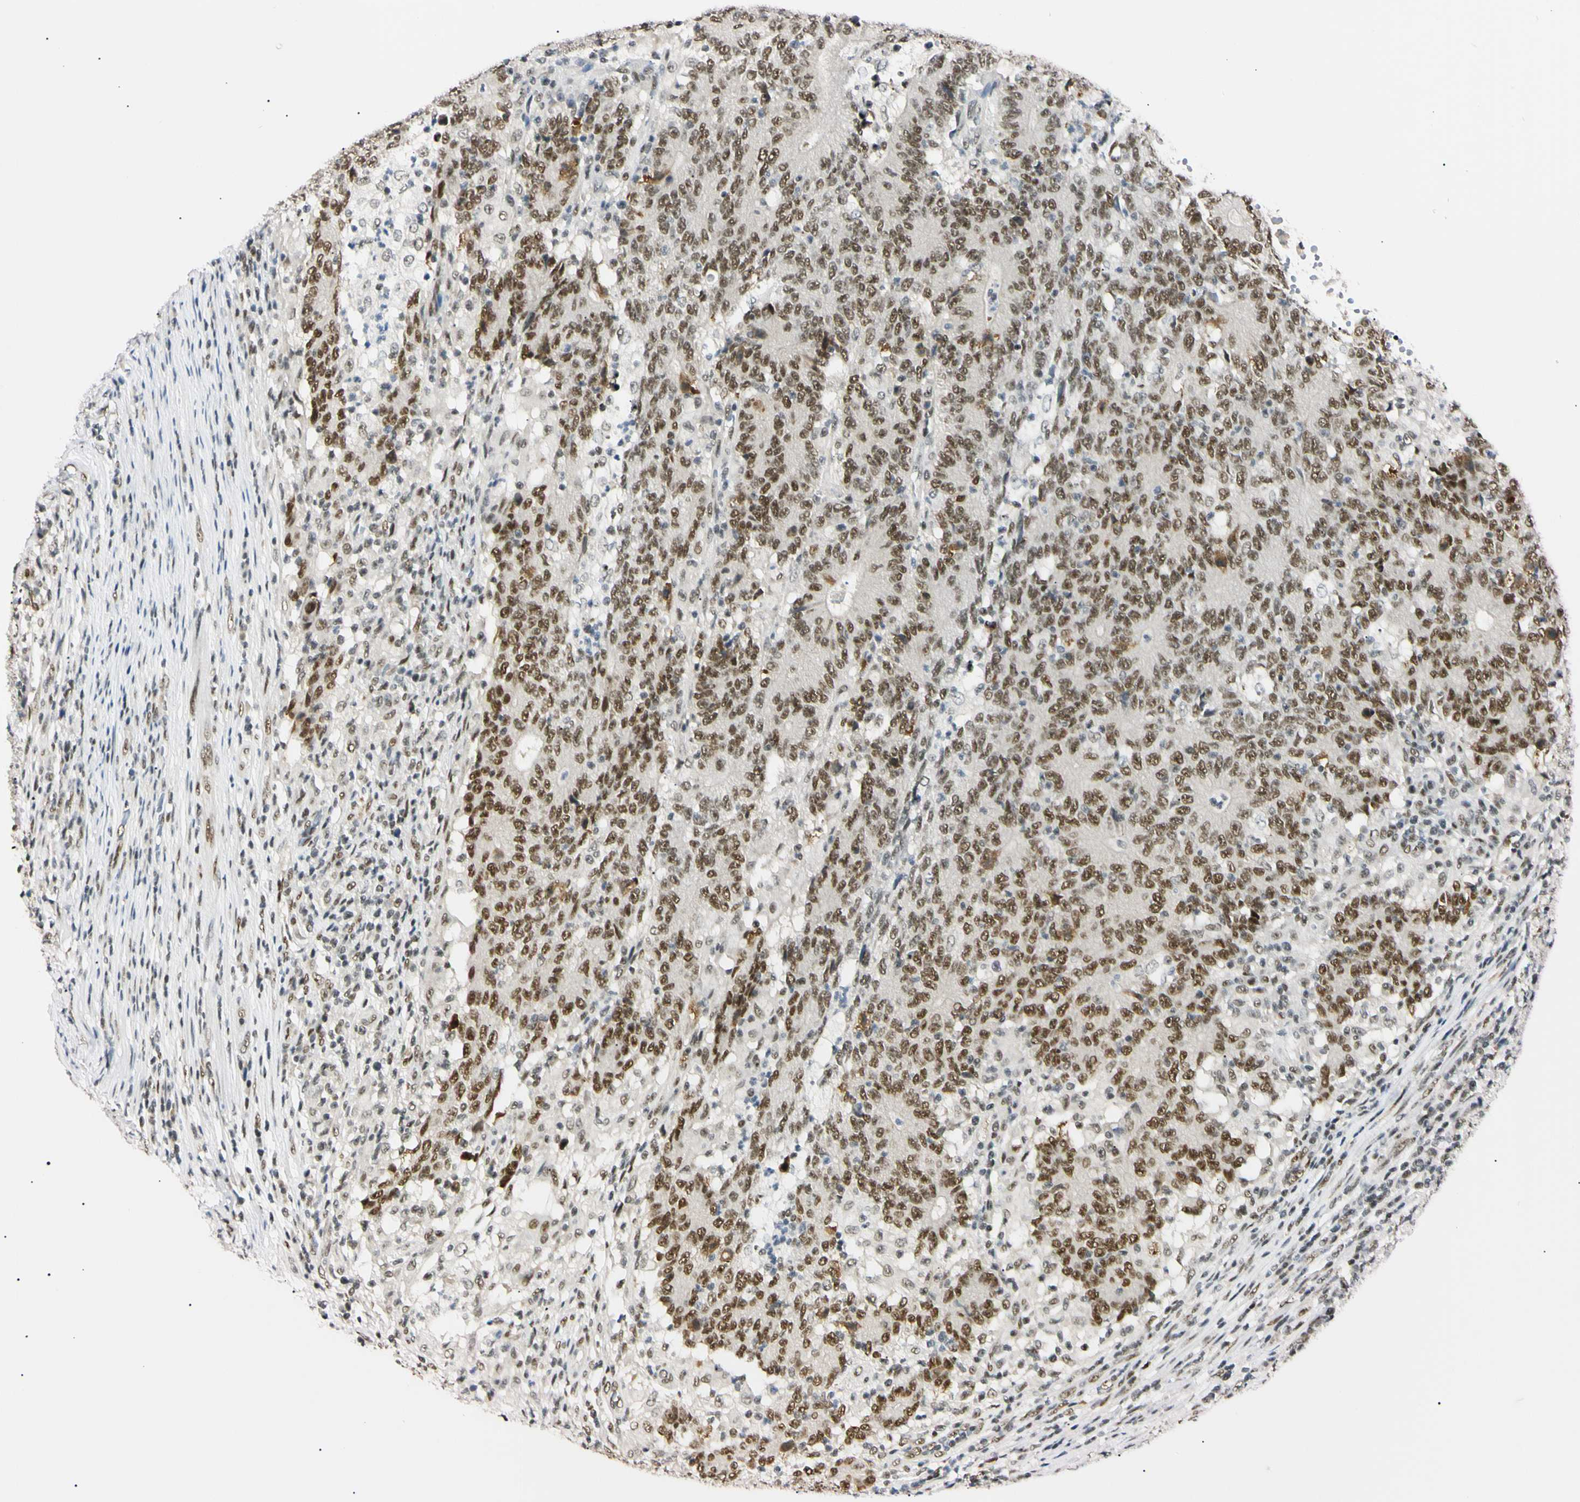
{"staining": {"intensity": "moderate", "quantity": ">75%", "location": "nuclear"}, "tissue": "colorectal cancer", "cell_type": "Tumor cells", "image_type": "cancer", "snomed": [{"axis": "morphology", "description": "Normal tissue, NOS"}, {"axis": "morphology", "description": "Adenocarcinoma, NOS"}, {"axis": "topography", "description": "Colon"}], "caption": "Protein expression by immunohistochemistry exhibits moderate nuclear expression in about >75% of tumor cells in colorectal cancer (adenocarcinoma).", "gene": "ZNF134", "patient": {"sex": "female", "age": 75}}